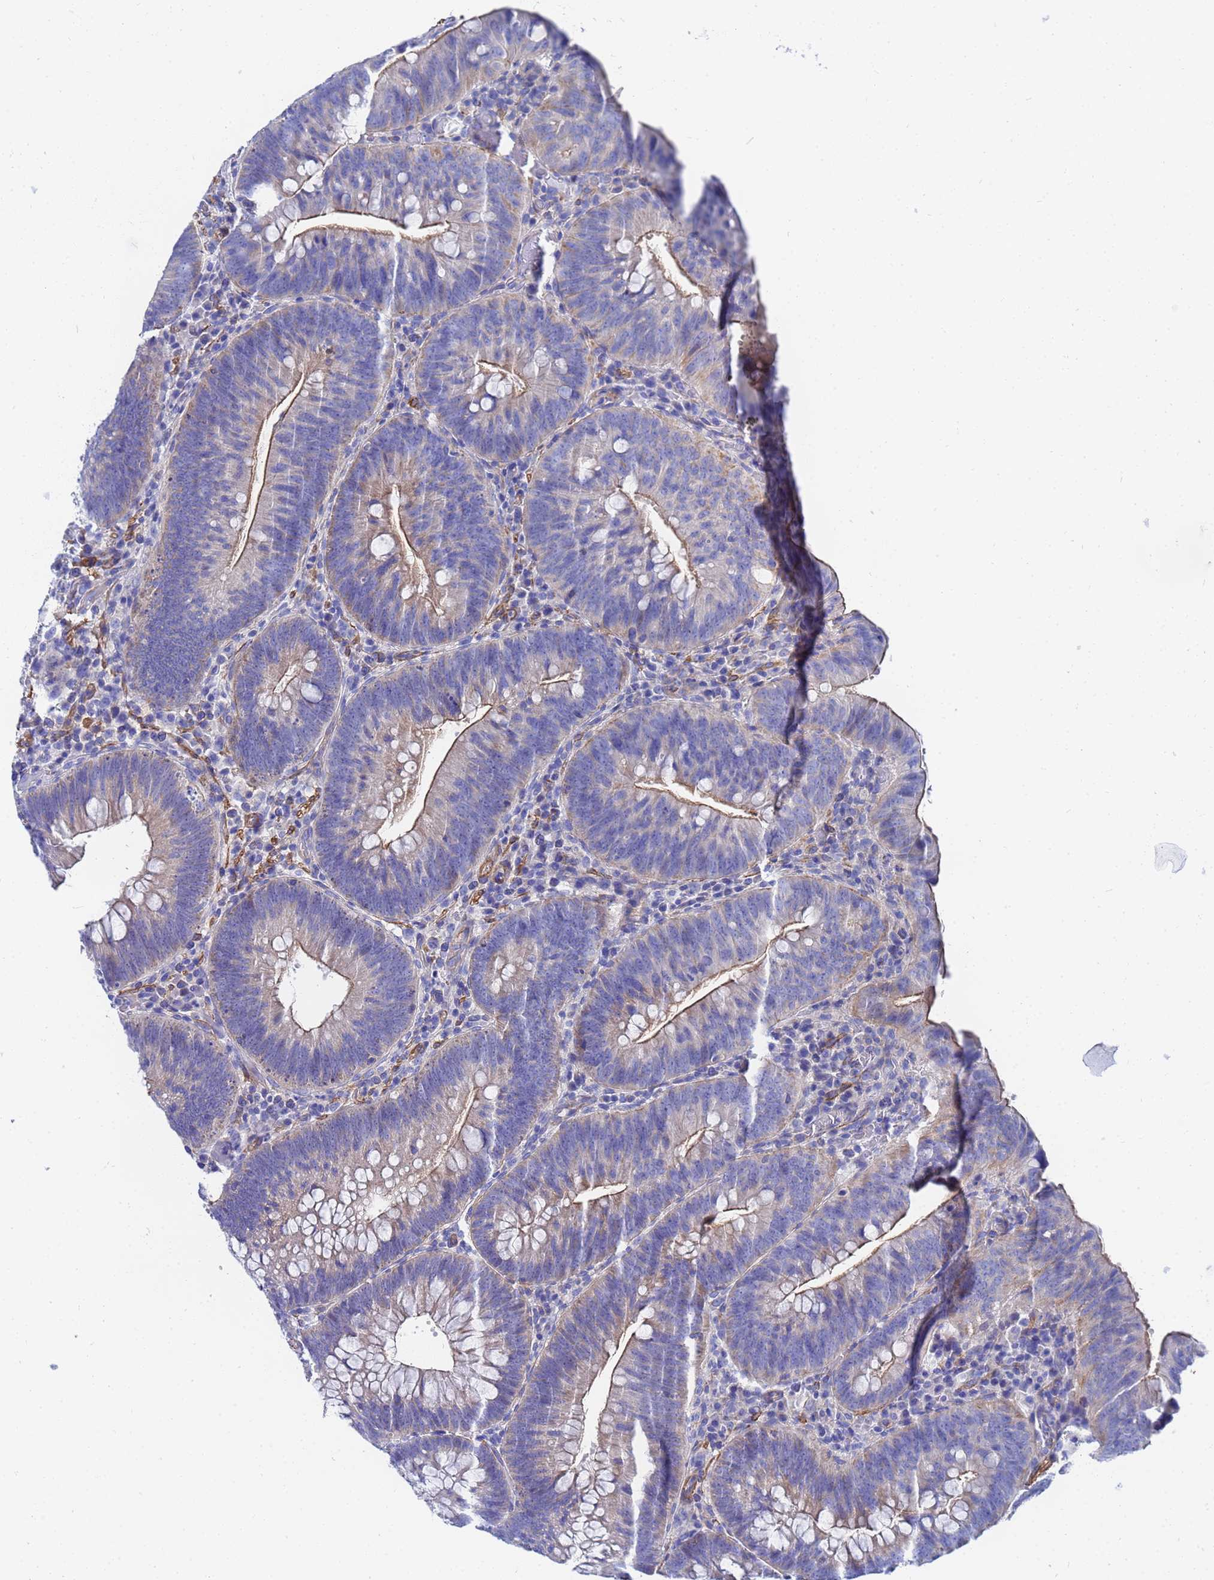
{"staining": {"intensity": "moderate", "quantity": "25%-75%", "location": "cytoplasmic/membranous"}, "tissue": "colorectal cancer", "cell_type": "Tumor cells", "image_type": "cancer", "snomed": [{"axis": "morphology", "description": "Adenocarcinoma, NOS"}, {"axis": "topography", "description": "Rectum"}], "caption": "IHC staining of colorectal adenocarcinoma, which shows medium levels of moderate cytoplasmic/membranous positivity in about 25%-75% of tumor cells indicating moderate cytoplasmic/membranous protein staining. The staining was performed using DAB (brown) for protein detection and nuclei were counterstained in hematoxylin (blue).", "gene": "RAB39B", "patient": {"sex": "female", "age": 75}}